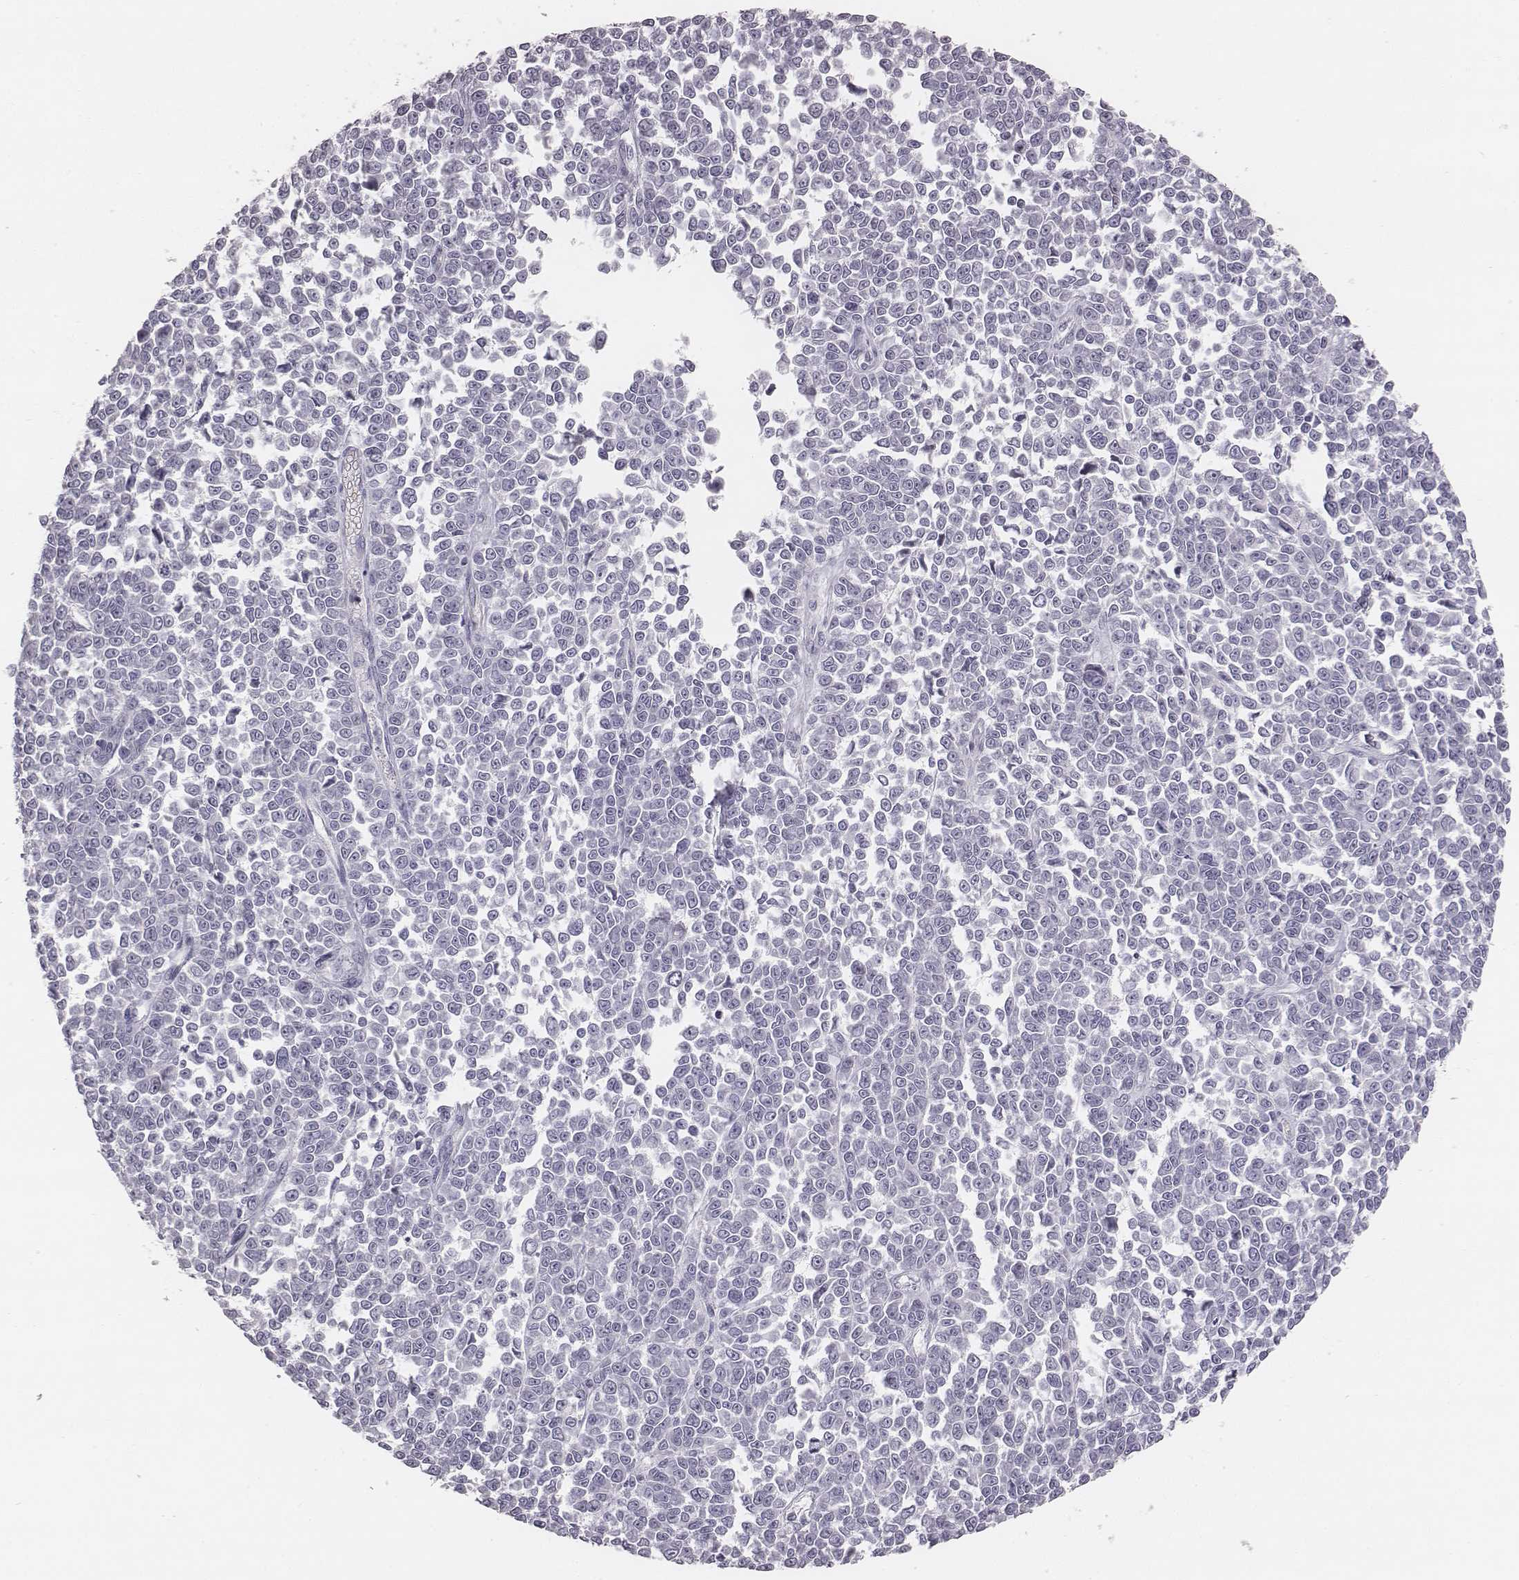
{"staining": {"intensity": "negative", "quantity": "none", "location": "none"}, "tissue": "melanoma", "cell_type": "Tumor cells", "image_type": "cancer", "snomed": [{"axis": "morphology", "description": "Malignant melanoma, NOS"}, {"axis": "topography", "description": "Skin"}], "caption": "Image shows no significant protein staining in tumor cells of melanoma. Brightfield microscopy of immunohistochemistry (IHC) stained with DAB (3,3'-diaminobenzidine) (brown) and hematoxylin (blue), captured at high magnification.", "gene": "KCNJ12", "patient": {"sex": "female", "age": 95}}